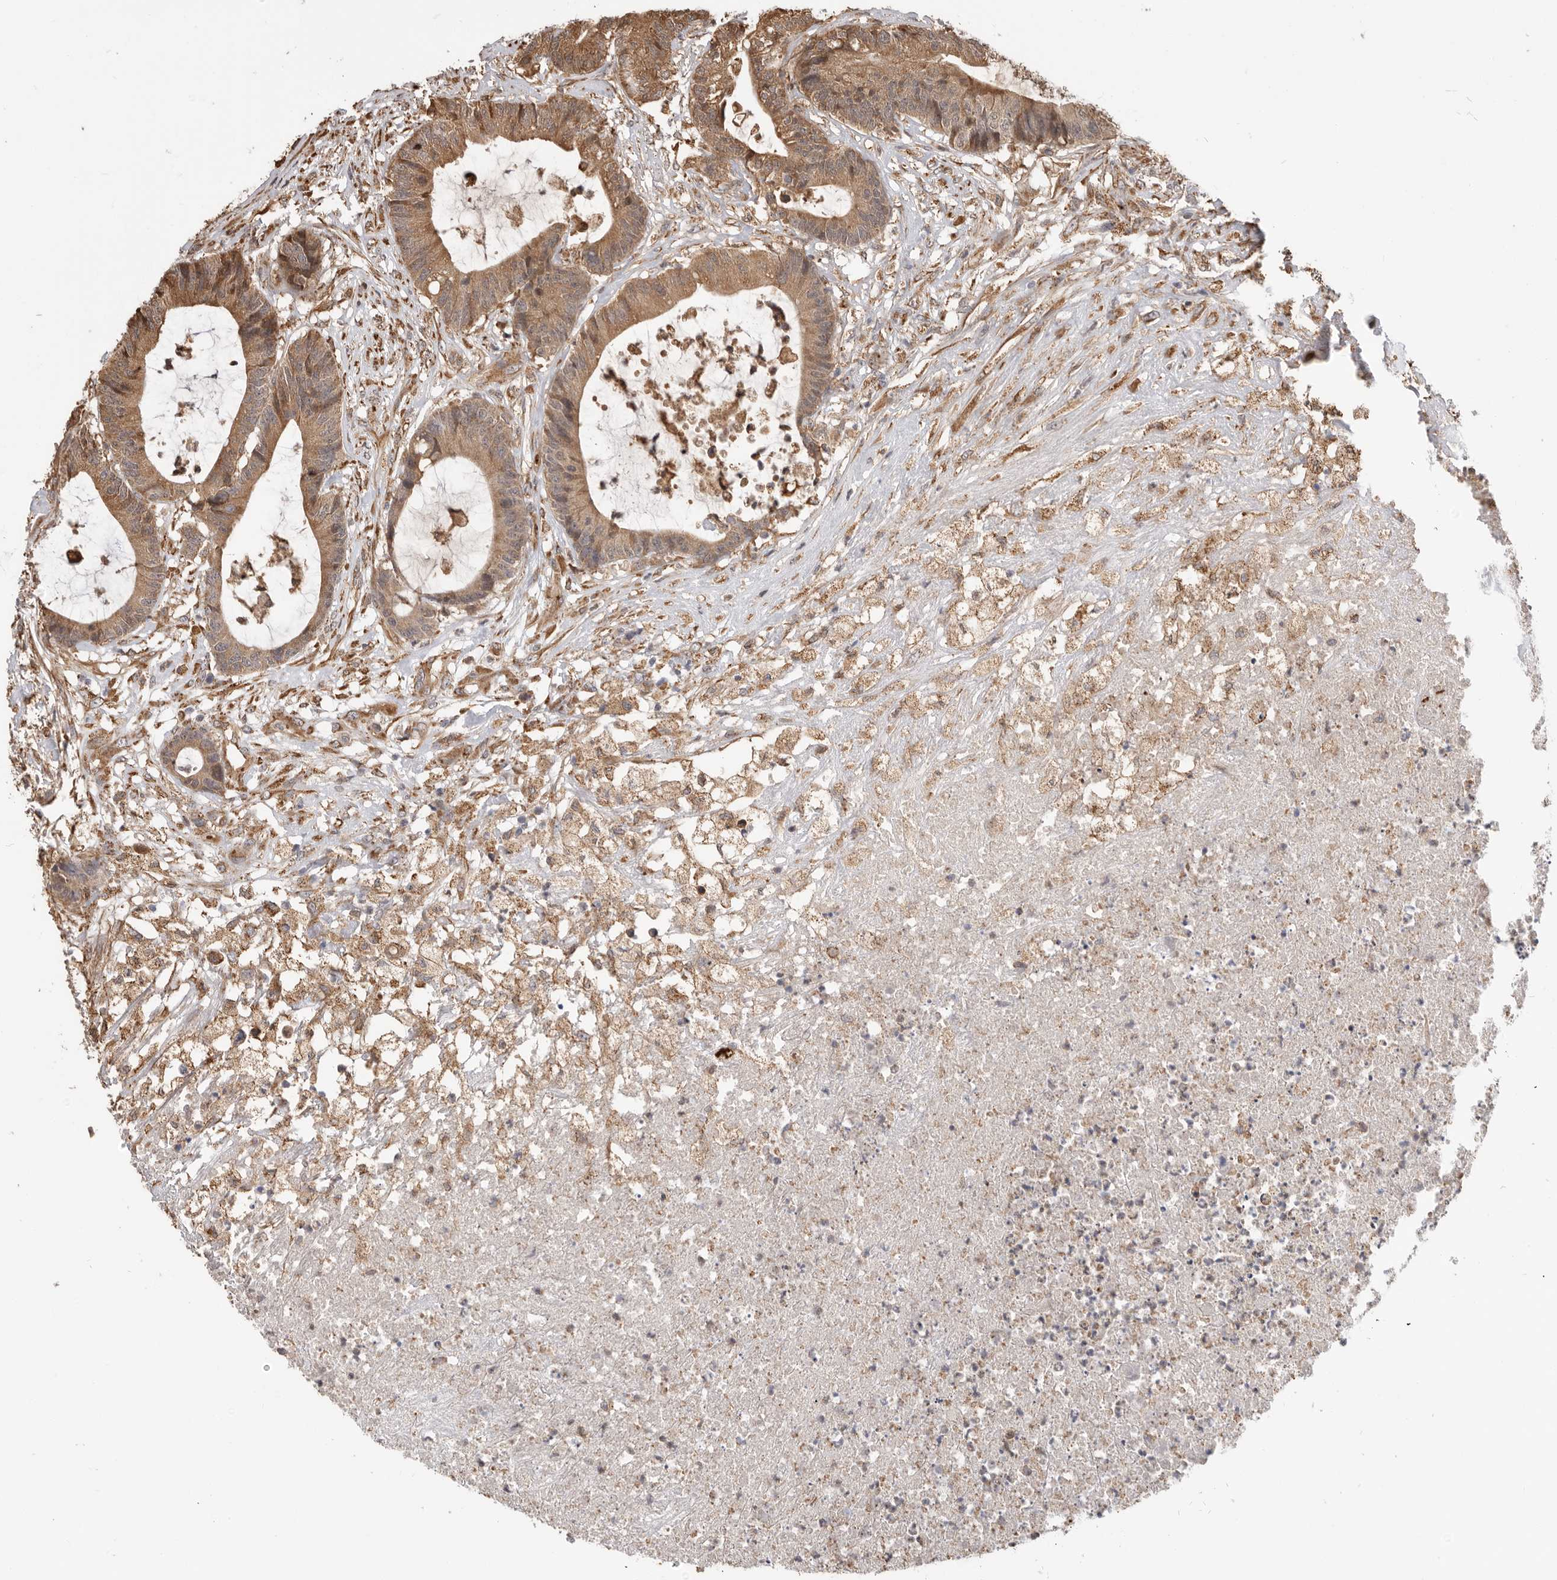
{"staining": {"intensity": "moderate", "quantity": ">75%", "location": "cytoplasmic/membranous"}, "tissue": "colorectal cancer", "cell_type": "Tumor cells", "image_type": "cancer", "snomed": [{"axis": "morphology", "description": "Adenocarcinoma, NOS"}, {"axis": "topography", "description": "Colon"}], "caption": "Colorectal cancer (adenocarcinoma) stained for a protein reveals moderate cytoplasmic/membranous positivity in tumor cells.", "gene": "CDC42BPB", "patient": {"sex": "female", "age": 84}}